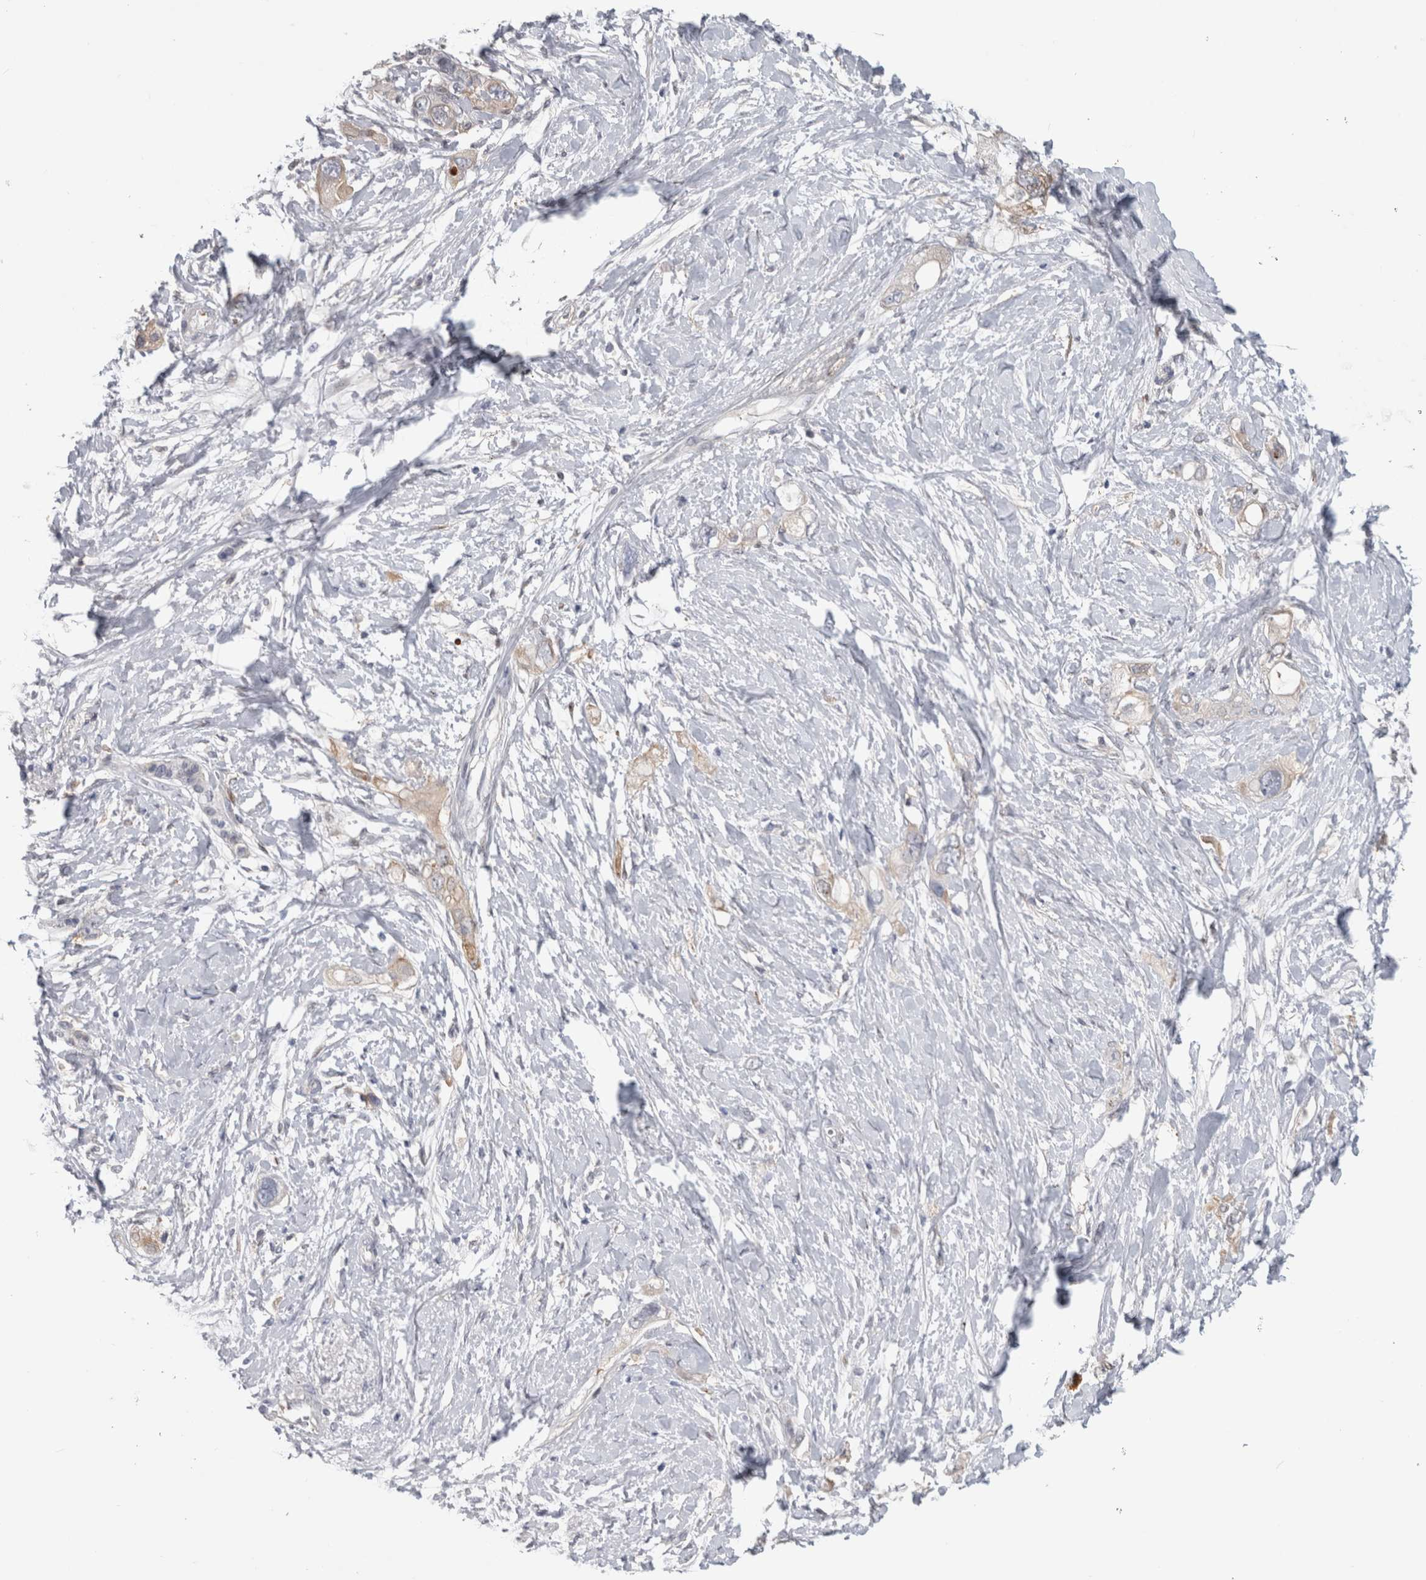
{"staining": {"intensity": "weak", "quantity": "25%-75%", "location": "cytoplasmic/membranous"}, "tissue": "pancreatic cancer", "cell_type": "Tumor cells", "image_type": "cancer", "snomed": [{"axis": "morphology", "description": "Adenocarcinoma, NOS"}, {"axis": "topography", "description": "Pancreas"}], "caption": "Immunohistochemistry photomicrograph of neoplastic tissue: adenocarcinoma (pancreatic) stained using IHC displays low levels of weak protein expression localized specifically in the cytoplasmic/membranous of tumor cells, appearing as a cytoplasmic/membranous brown color.", "gene": "DNAJC24", "patient": {"sex": "female", "age": 56}}